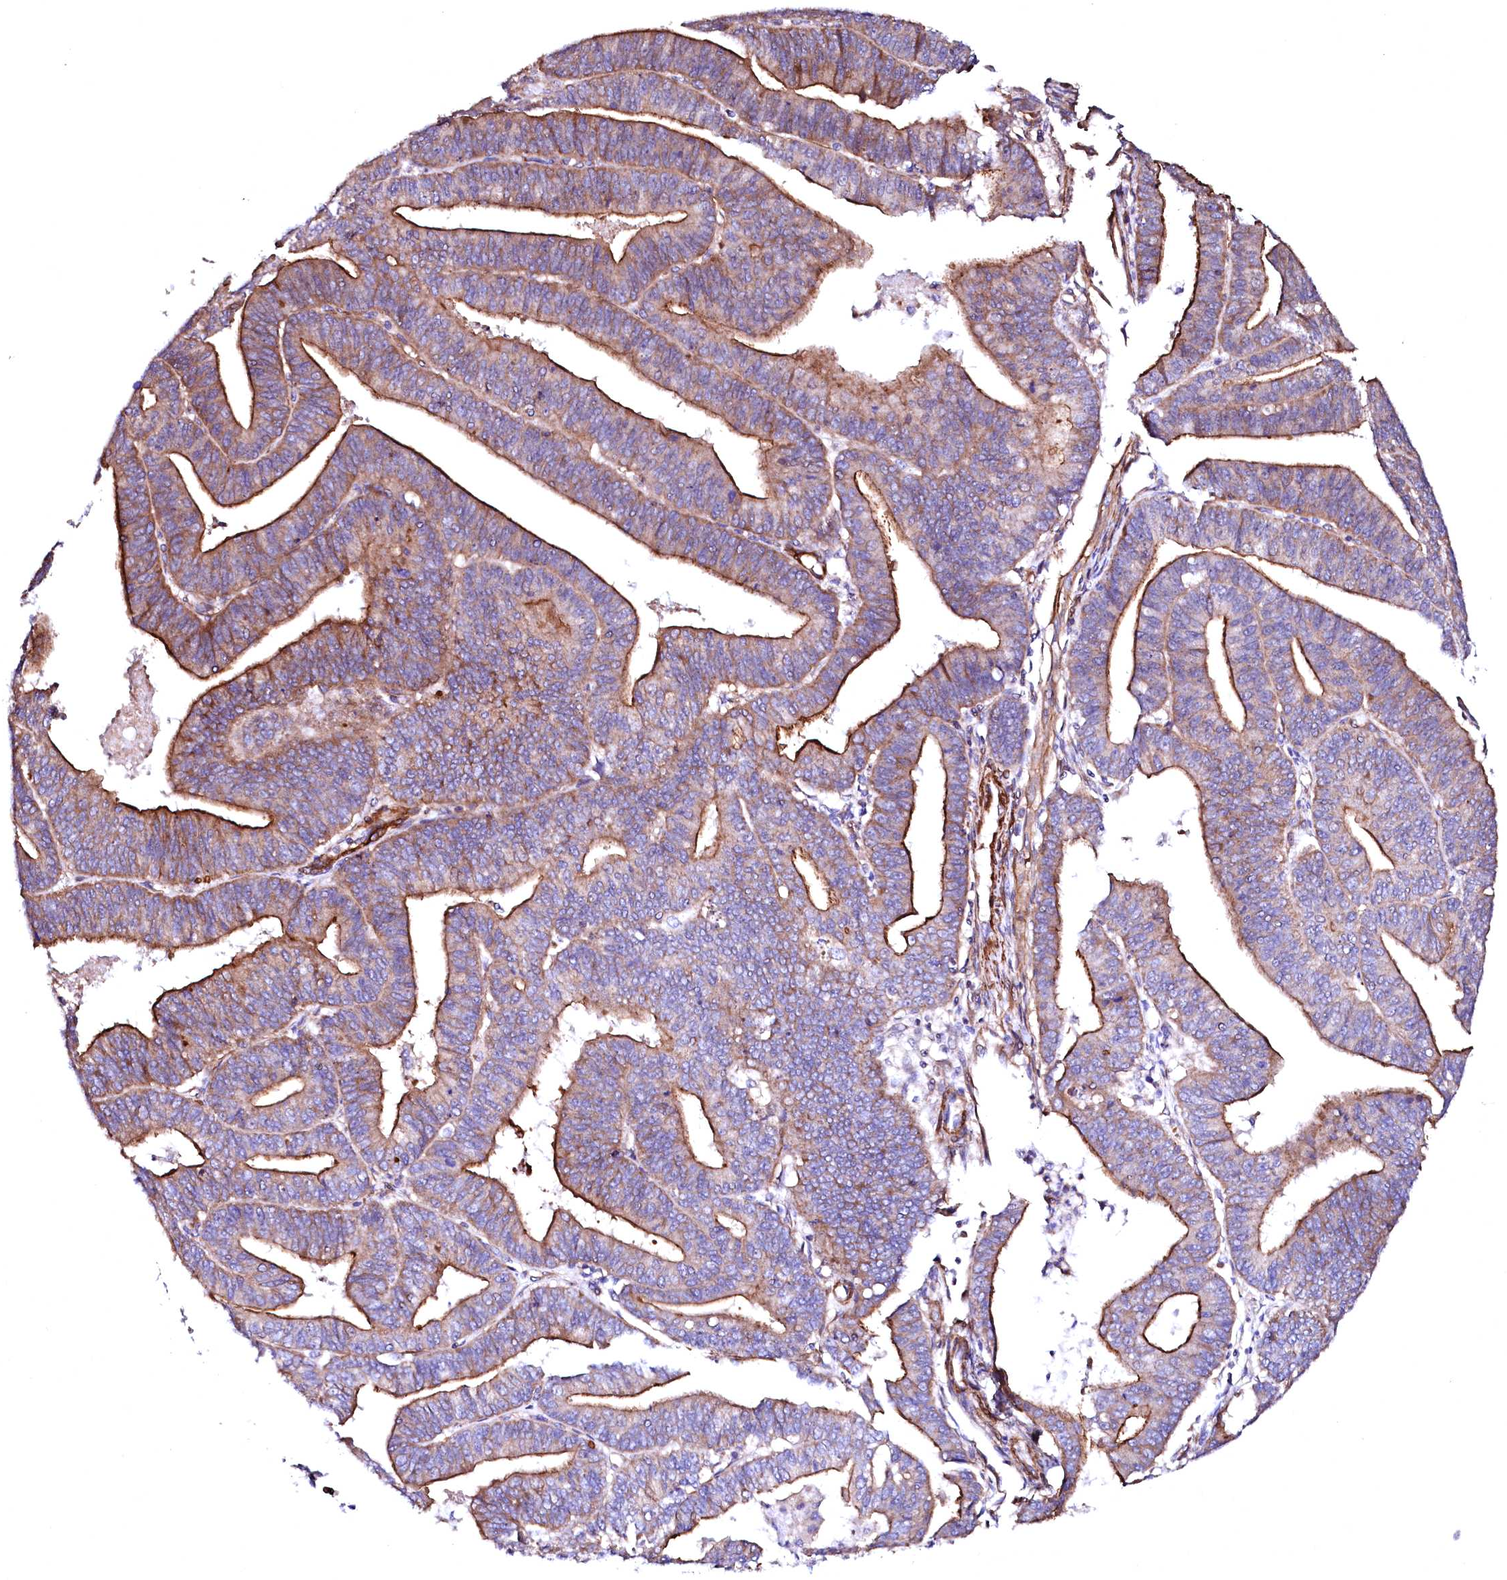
{"staining": {"intensity": "strong", "quantity": ">75%", "location": "cytoplasmic/membranous"}, "tissue": "endometrial cancer", "cell_type": "Tumor cells", "image_type": "cancer", "snomed": [{"axis": "morphology", "description": "Adenocarcinoma, NOS"}, {"axis": "topography", "description": "Endometrium"}], "caption": "A photomicrograph of human endometrial cancer (adenocarcinoma) stained for a protein demonstrates strong cytoplasmic/membranous brown staining in tumor cells.", "gene": "GPR176", "patient": {"sex": "female", "age": 73}}